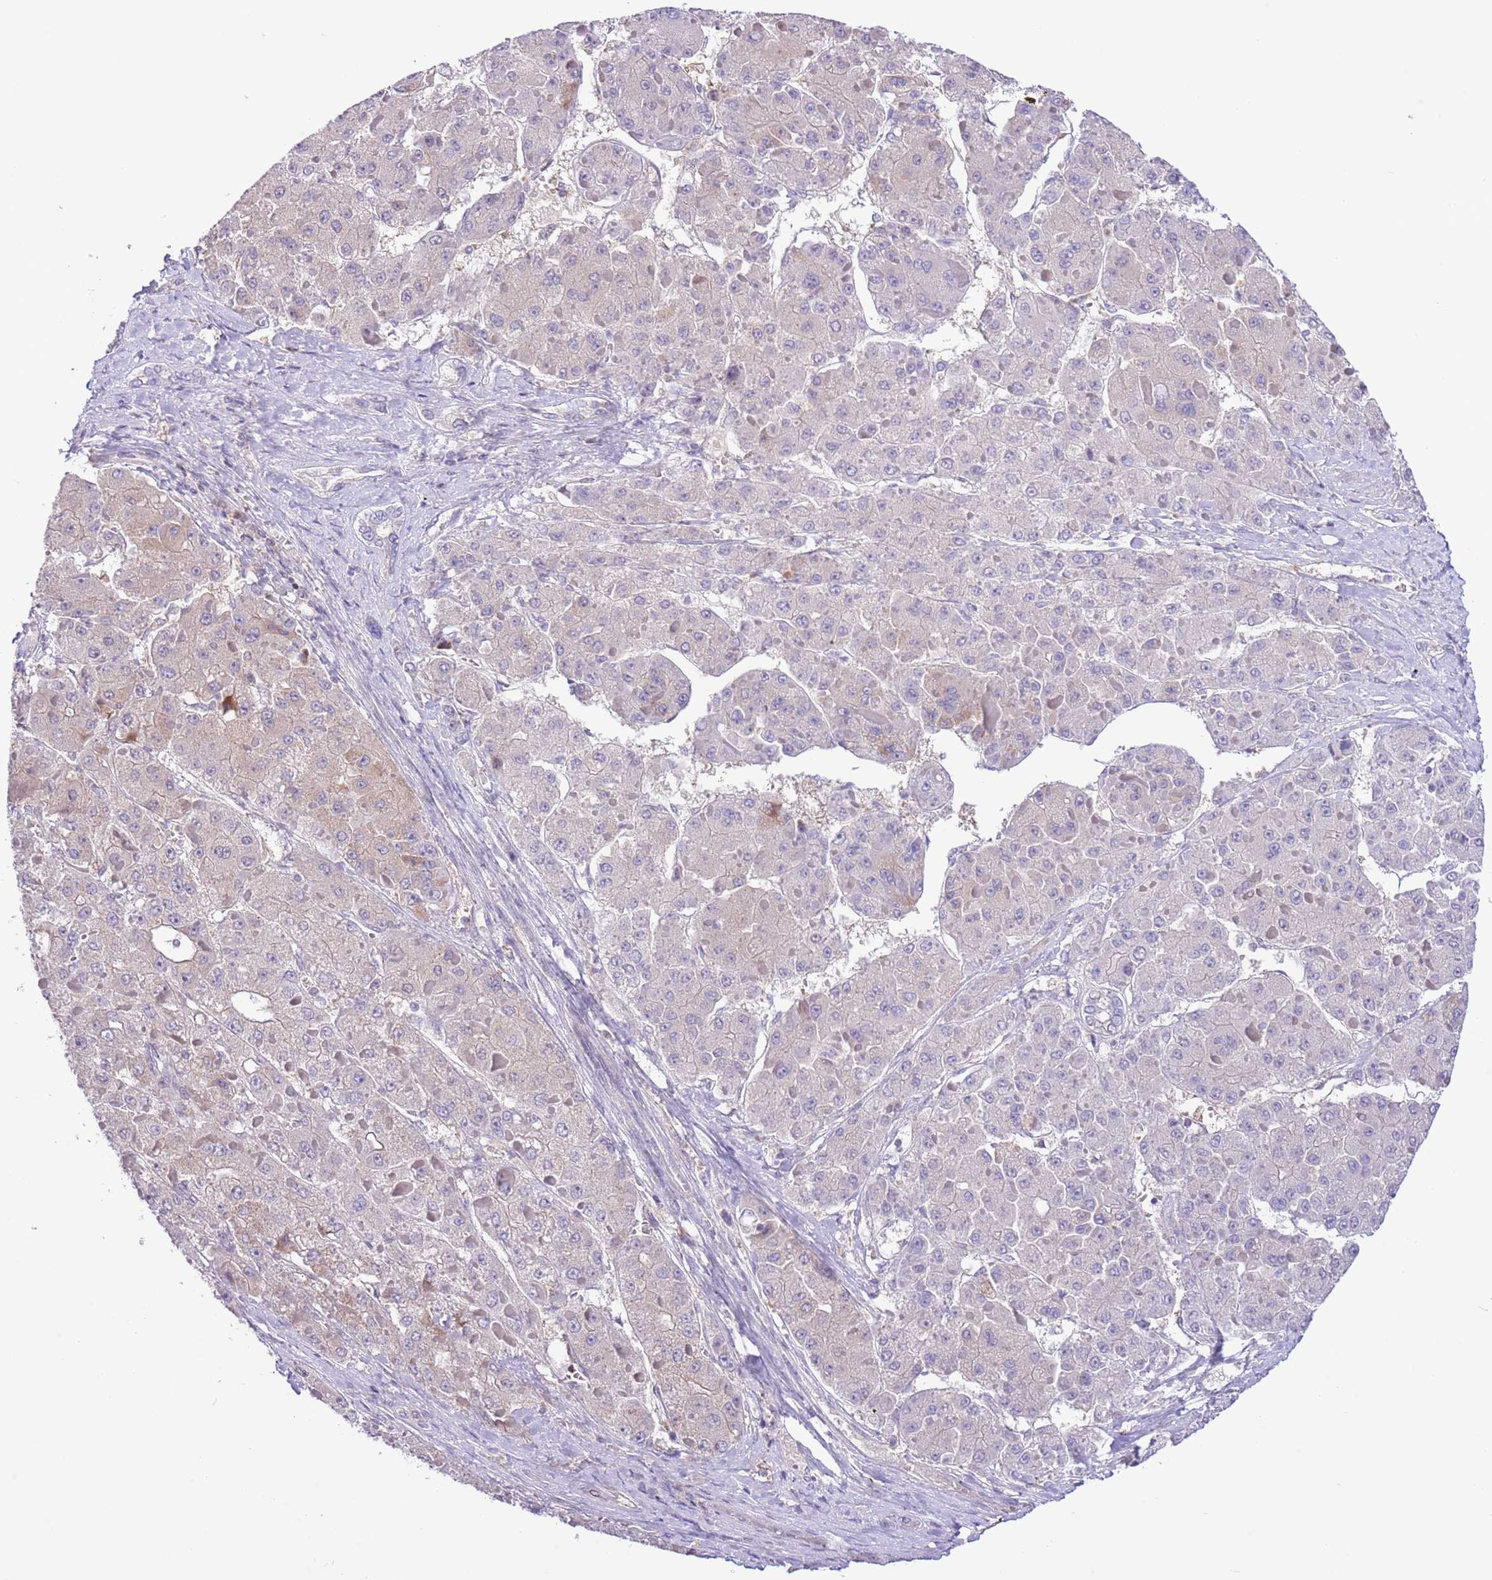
{"staining": {"intensity": "negative", "quantity": "none", "location": "none"}, "tissue": "liver cancer", "cell_type": "Tumor cells", "image_type": "cancer", "snomed": [{"axis": "morphology", "description": "Carcinoma, Hepatocellular, NOS"}, {"axis": "topography", "description": "Liver"}], "caption": "Tumor cells are negative for protein expression in human liver cancer (hepatocellular carcinoma). (DAB immunohistochemistry visualized using brightfield microscopy, high magnification).", "gene": "PRR32", "patient": {"sex": "female", "age": 73}}